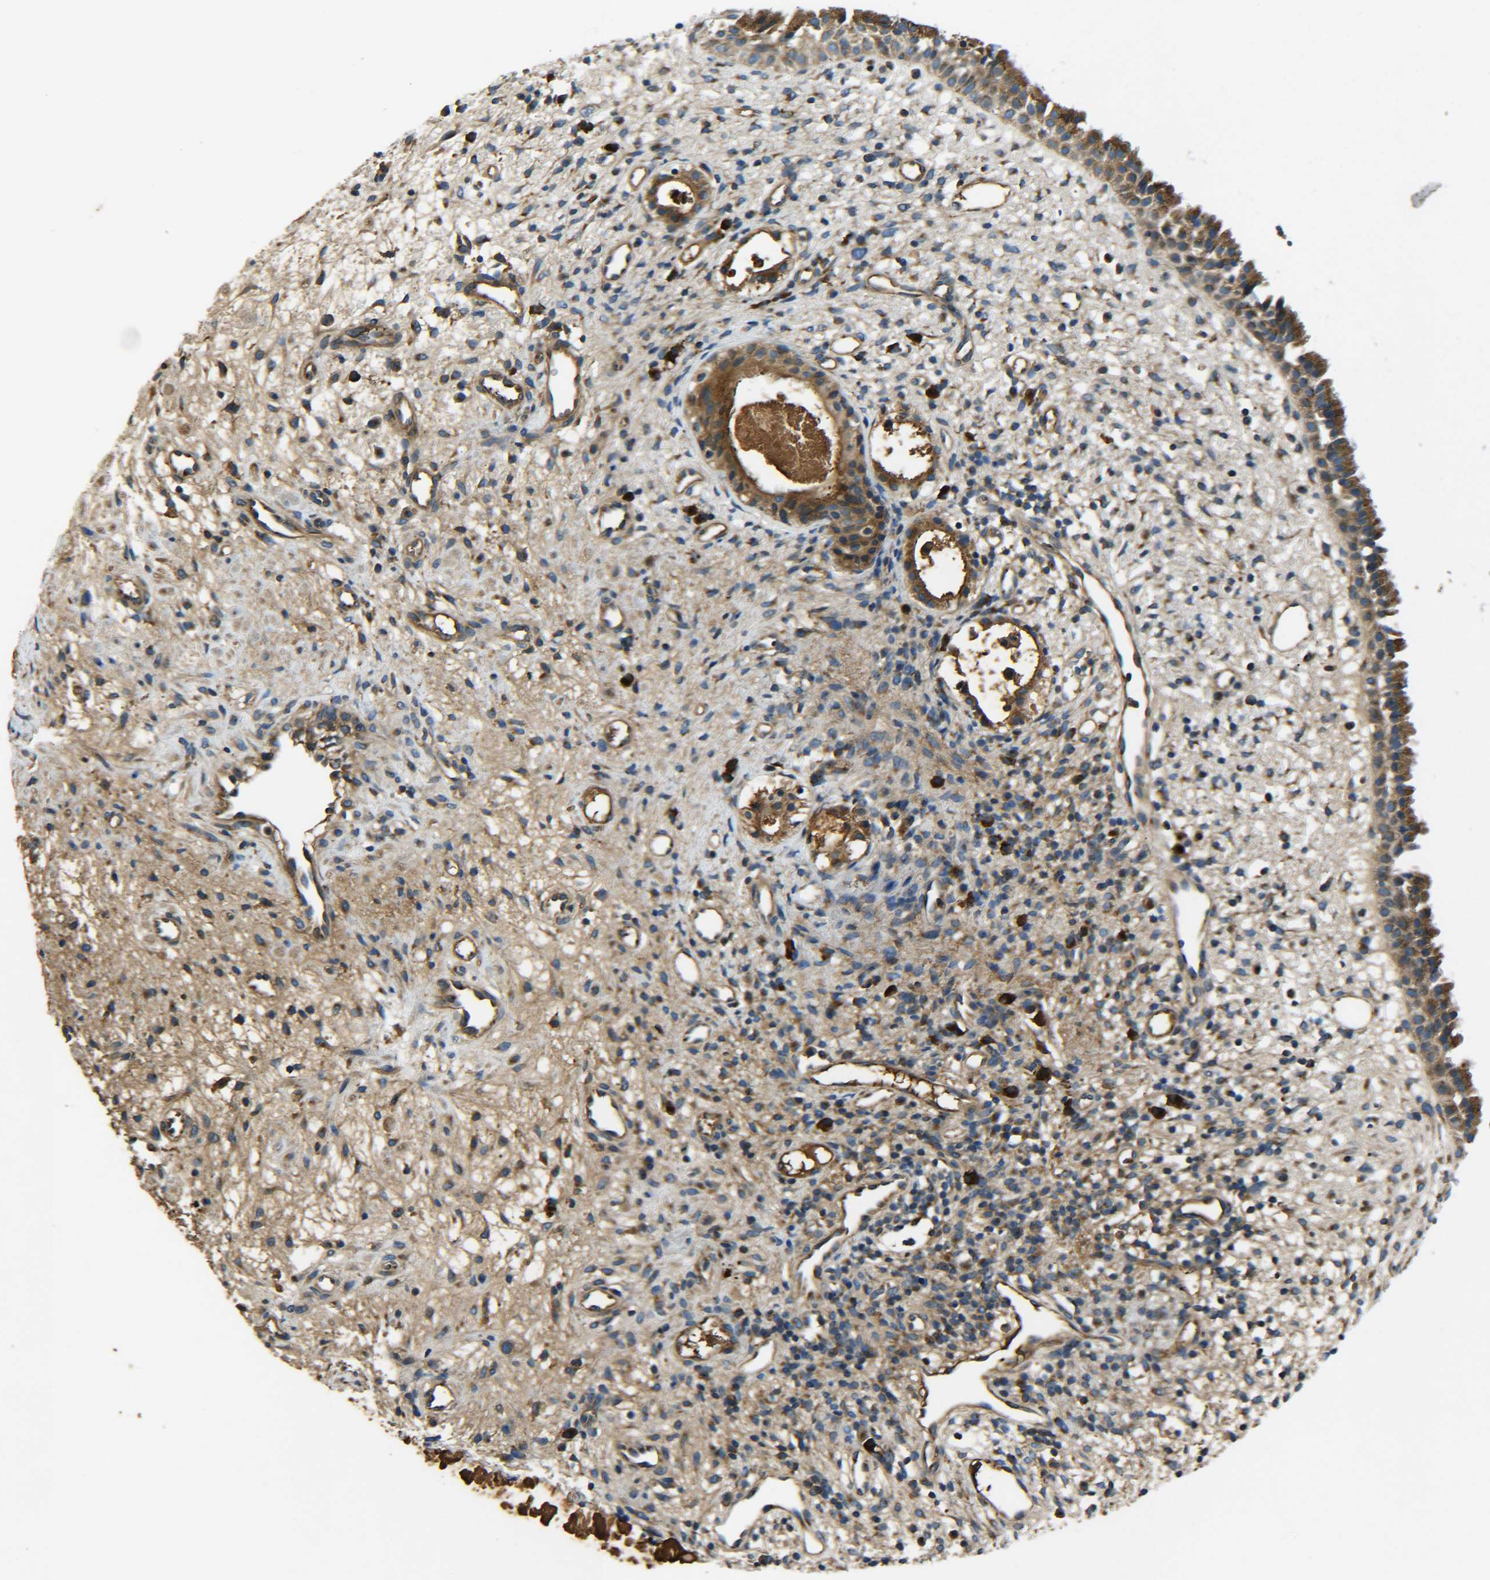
{"staining": {"intensity": "moderate", "quantity": ">75%", "location": "cytoplasmic/membranous"}, "tissue": "nasopharynx", "cell_type": "Respiratory epithelial cells", "image_type": "normal", "snomed": [{"axis": "morphology", "description": "Normal tissue, NOS"}, {"axis": "topography", "description": "Nasopharynx"}], "caption": "Brown immunohistochemical staining in unremarkable human nasopharynx shows moderate cytoplasmic/membranous positivity in about >75% of respiratory epithelial cells.", "gene": "RAB1B", "patient": {"sex": "male", "age": 22}}